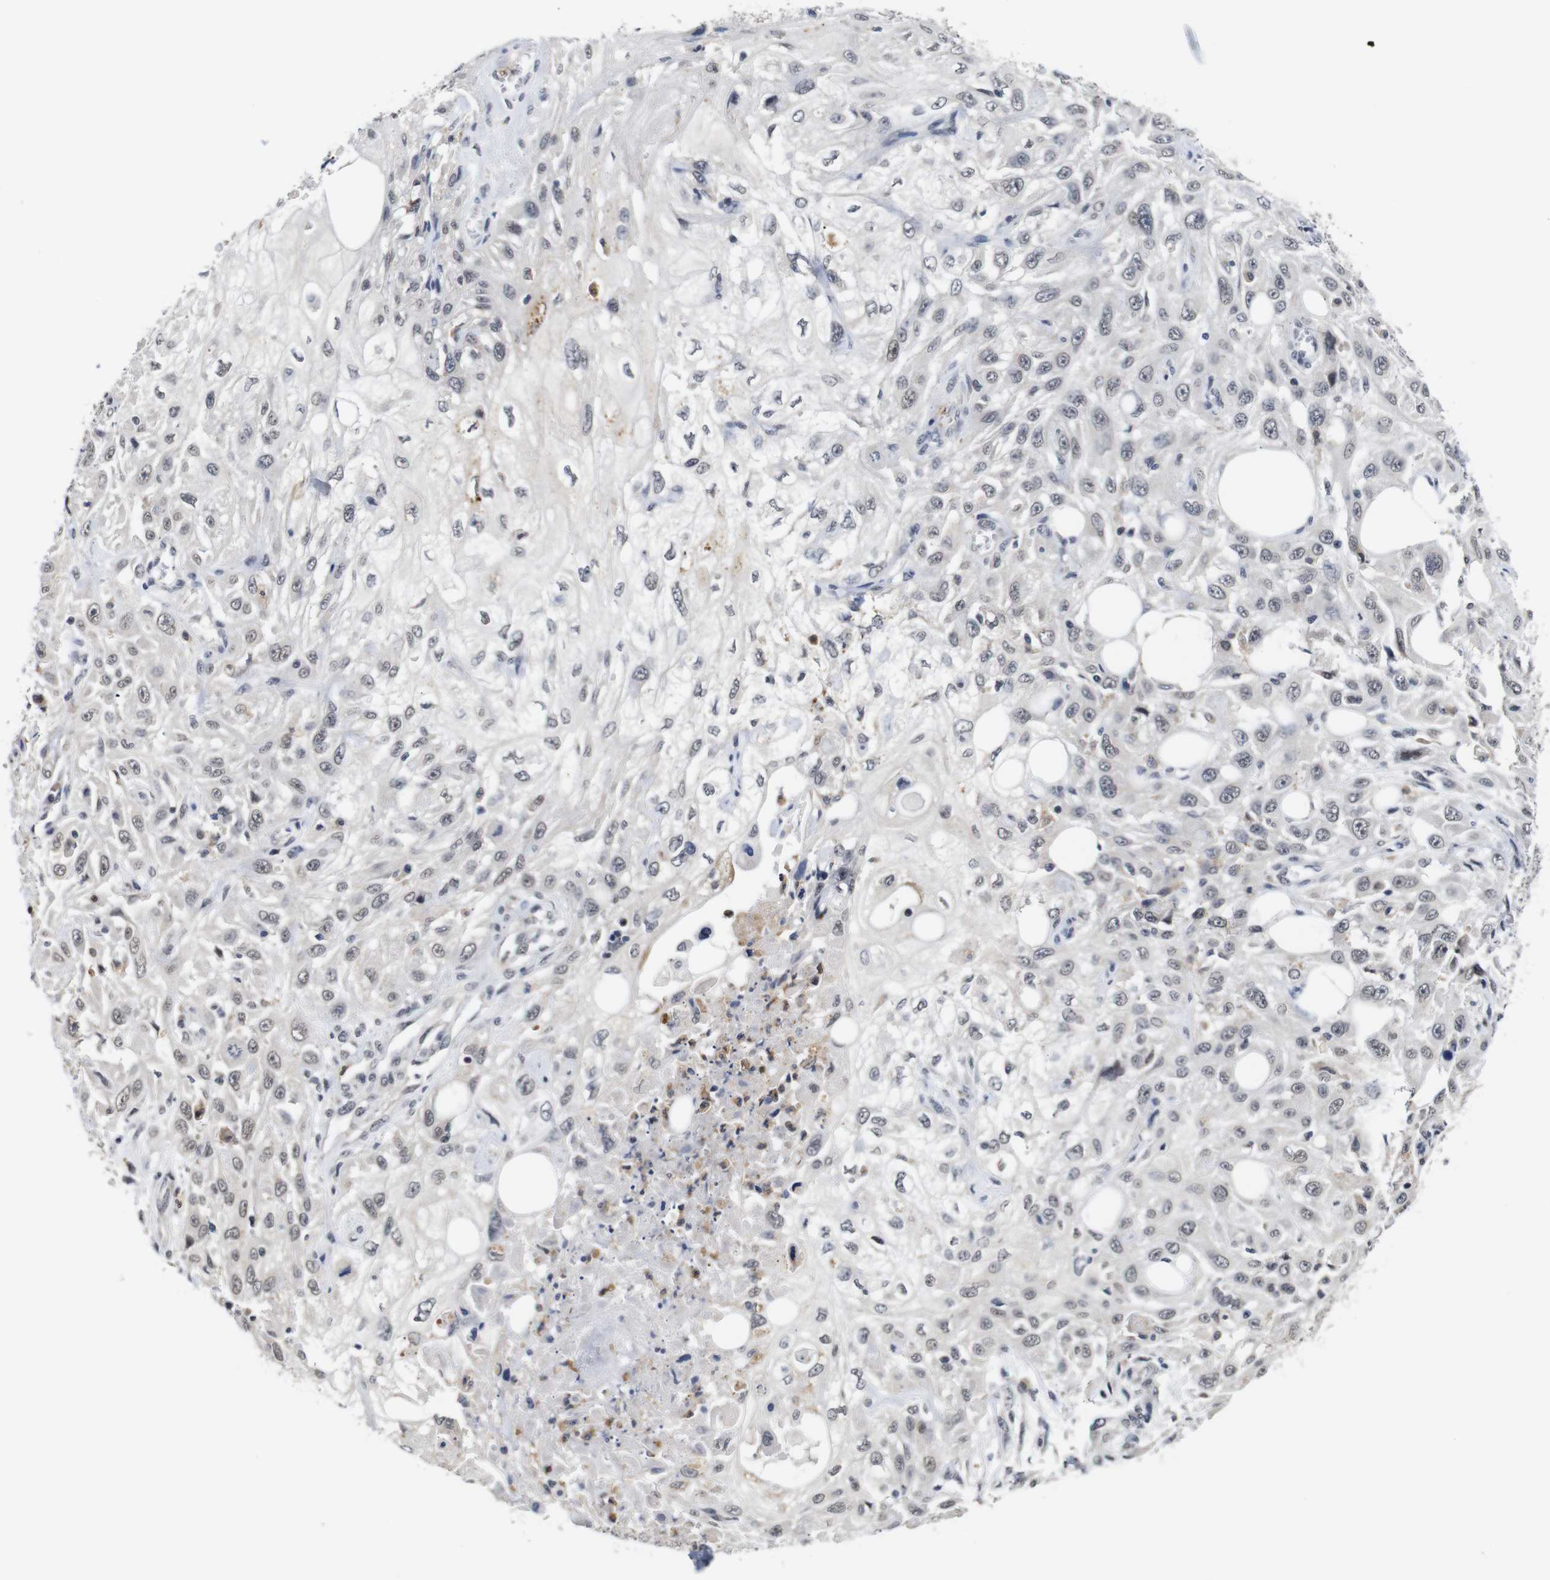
{"staining": {"intensity": "moderate", "quantity": "<25%", "location": "cytoplasmic/membranous"}, "tissue": "skin cancer", "cell_type": "Tumor cells", "image_type": "cancer", "snomed": [{"axis": "morphology", "description": "Squamous cell carcinoma, NOS"}, {"axis": "topography", "description": "Skin"}], "caption": "A micrograph showing moderate cytoplasmic/membranous positivity in about <25% of tumor cells in skin squamous cell carcinoma, as visualized by brown immunohistochemical staining.", "gene": "NTRK3", "patient": {"sex": "male", "age": 75}}